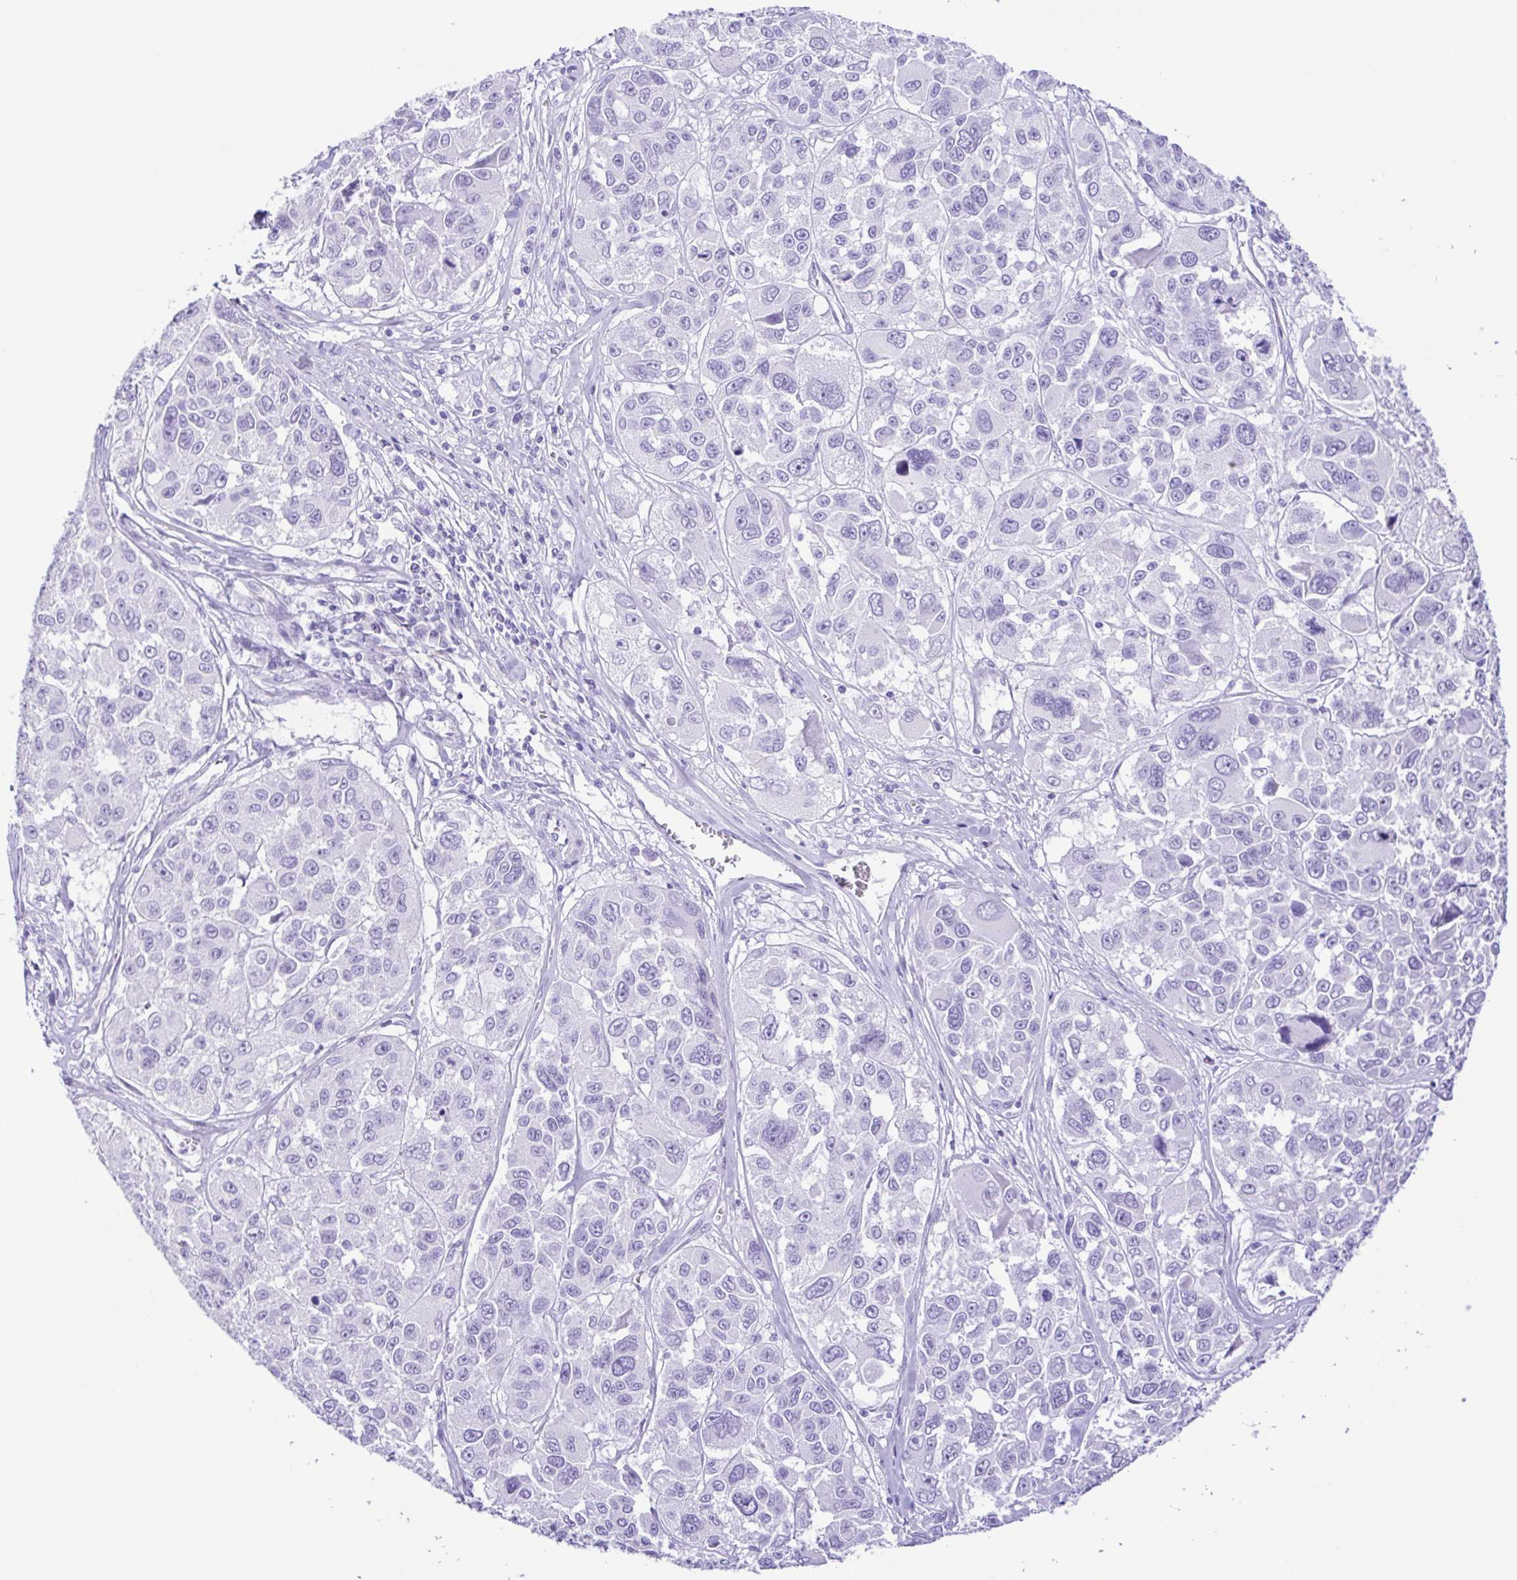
{"staining": {"intensity": "negative", "quantity": "none", "location": "none"}, "tissue": "melanoma", "cell_type": "Tumor cells", "image_type": "cancer", "snomed": [{"axis": "morphology", "description": "Malignant melanoma, NOS"}, {"axis": "topography", "description": "Skin"}], "caption": "Tumor cells show no significant protein expression in malignant melanoma.", "gene": "CASP14", "patient": {"sex": "female", "age": 66}}